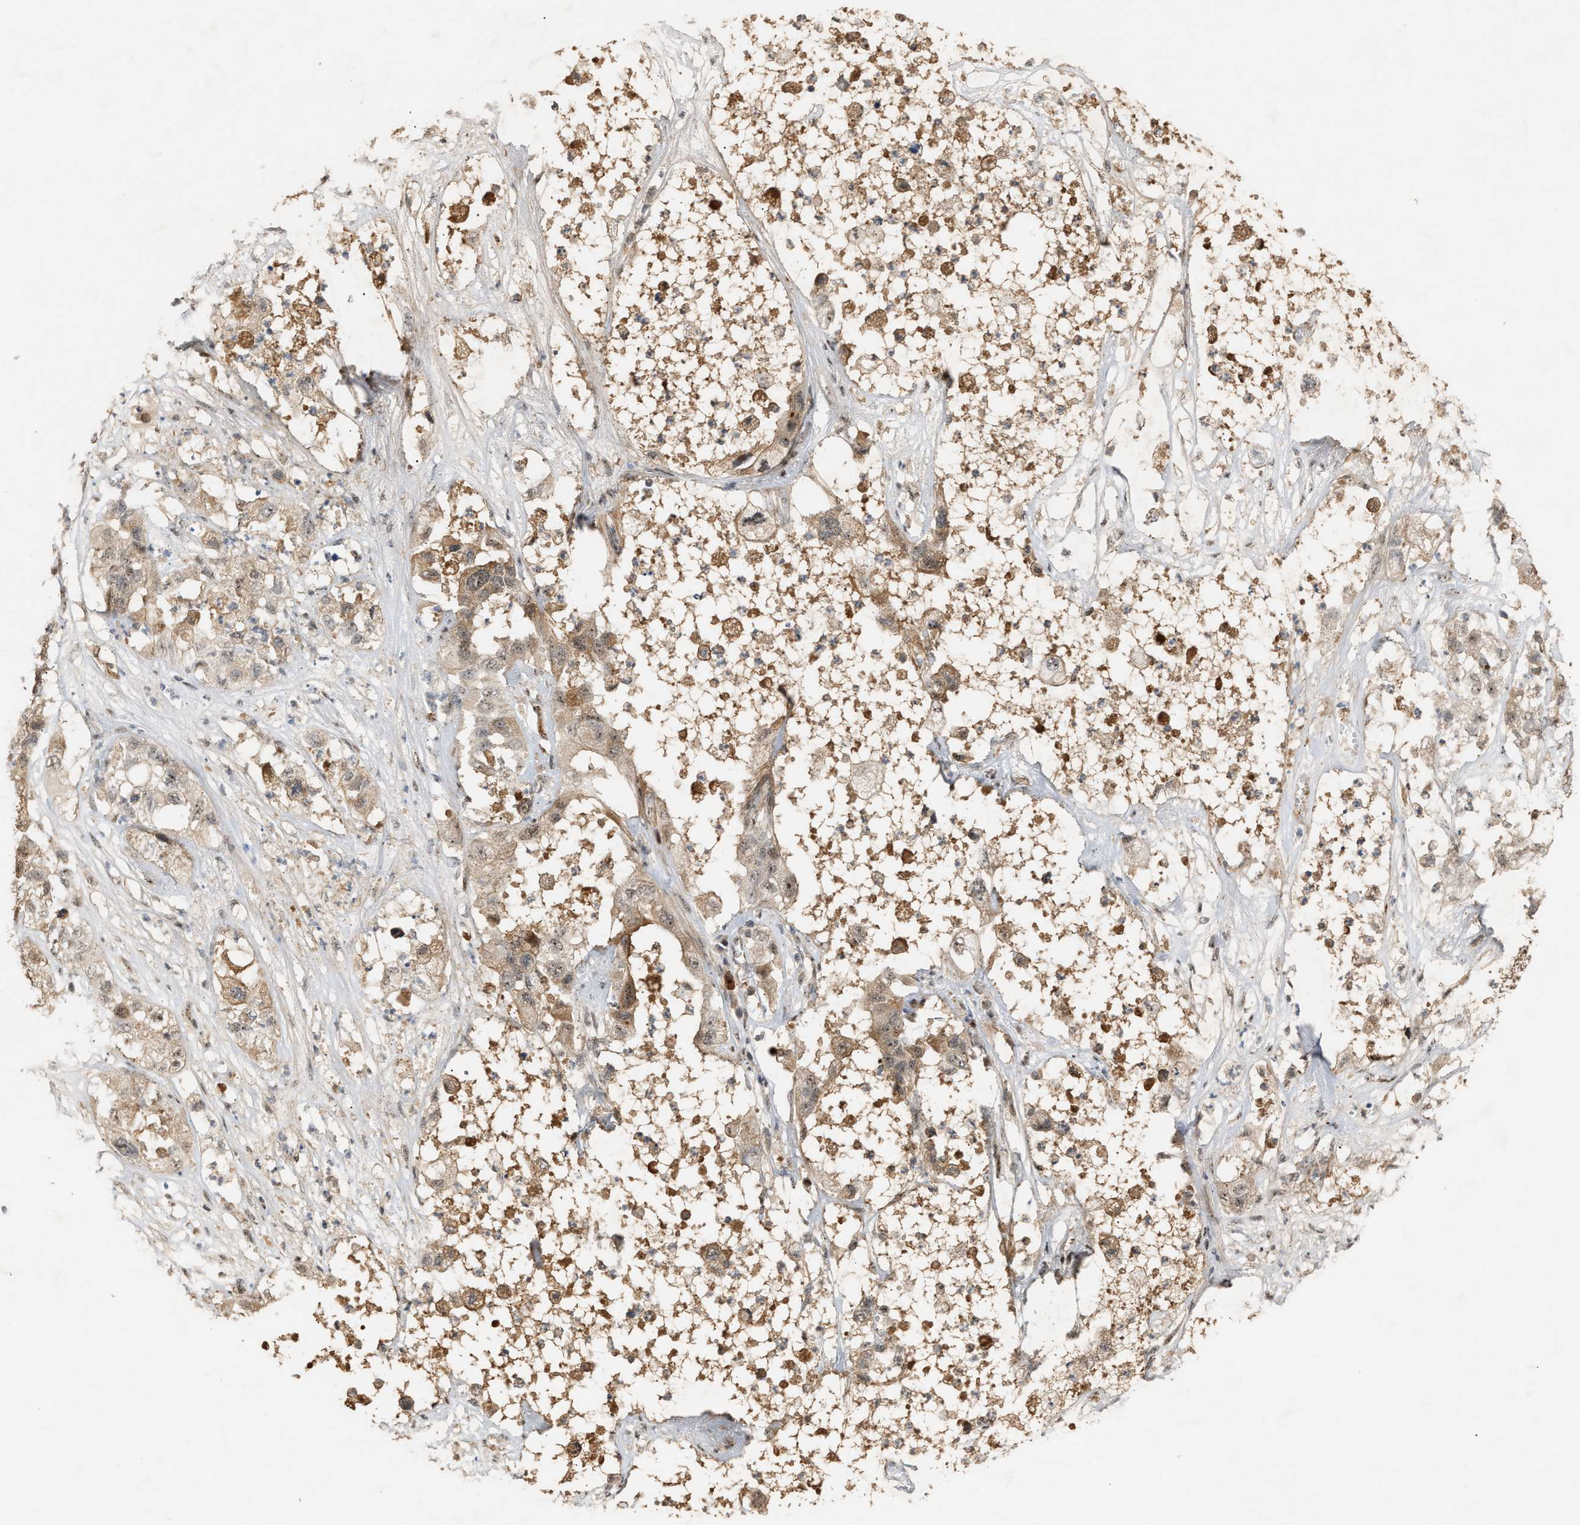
{"staining": {"intensity": "weak", "quantity": ">75%", "location": "cytoplasmic/membranous,nuclear"}, "tissue": "pancreatic cancer", "cell_type": "Tumor cells", "image_type": "cancer", "snomed": [{"axis": "morphology", "description": "Adenocarcinoma, NOS"}, {"axis": "topography", "description": "Pancreas"}], "caption": "Pancreatic cancer stained for a protein (brown) shows weak cytoplasmic/membranous and nuclear positive expression in approximately >75% of tumor cells.", "gene": "ZFAND5", "patient": {"sex": "female", "age": 78}}